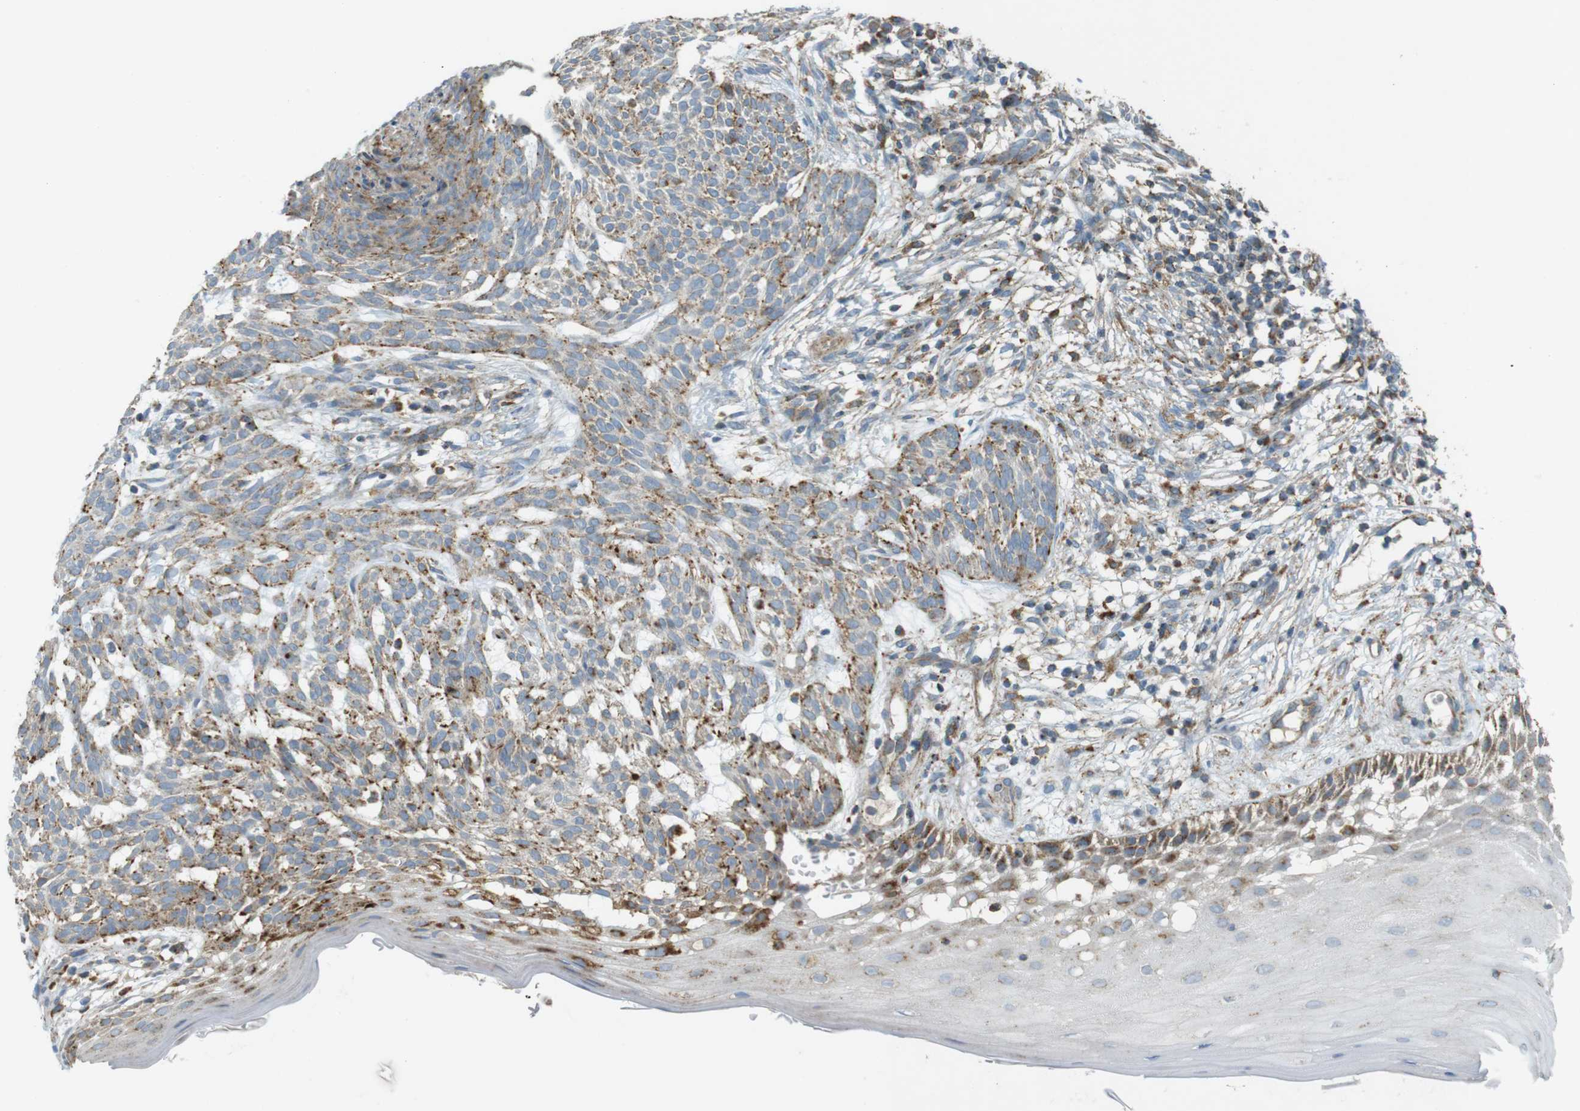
{"staining": {"intensity": "moderate", "quantity": ">75%", "location": "cytoplasmic/membranous"}, "tissue": "skin cancer", "cell_type": "Tumor cells", "image_type": "cancer", "snomed": [{"axis": "morphology", "description": "Basal cell carcinoma"}, {"axis": "topography", "description": "Skin"}], "caption": "Basal cell carcinoma (skin) was stained to show a protein in brown. There is medium levels of moderate cytoplasmic/membranous positivity in approximately >75% of tumor cells.", "gene": "LAMP1", "patient": {"sex": "female", "age": 59}}